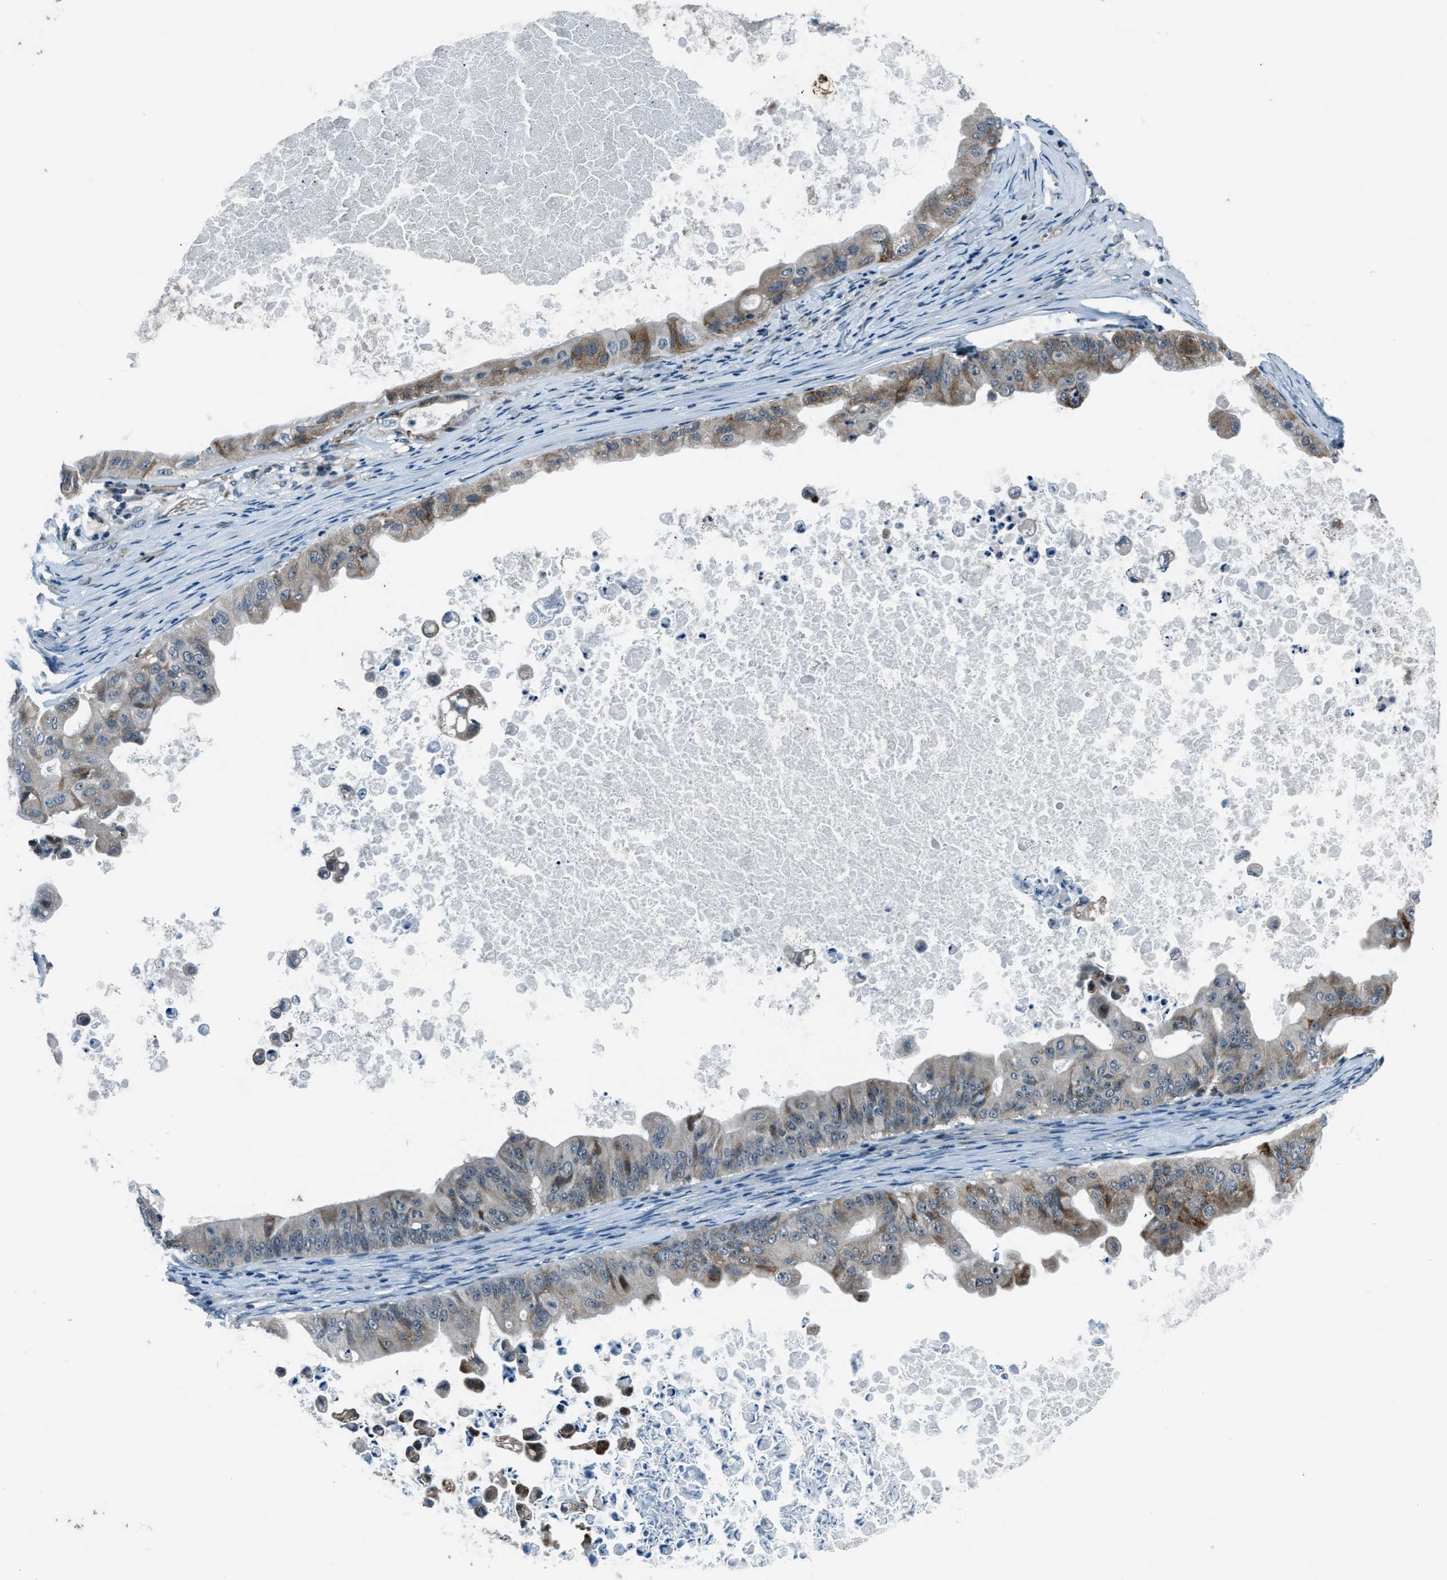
{"staining": {"intensity": "weak", "quantity": "25%-75%", "location": "cytoplasmic/membranous"}, "tissue": "ovarian cancer", "cell_type": "Tumor cells", "image_type": "cancer", "snomed": [{"axis": "morphology", "description": "Cystadenocarcinoma, mucinous, NOS"}, {"axis": "topography", "description": "Ovary"}], "caption": "This is an image of immunohistochemistry (IHC) staining of ovarian cancer, which shows weak positivity in the cytoplasmic/membranous of tumor cells.", "gene": "ACTL9", "patient": {"sex": "female", "age": 37}}